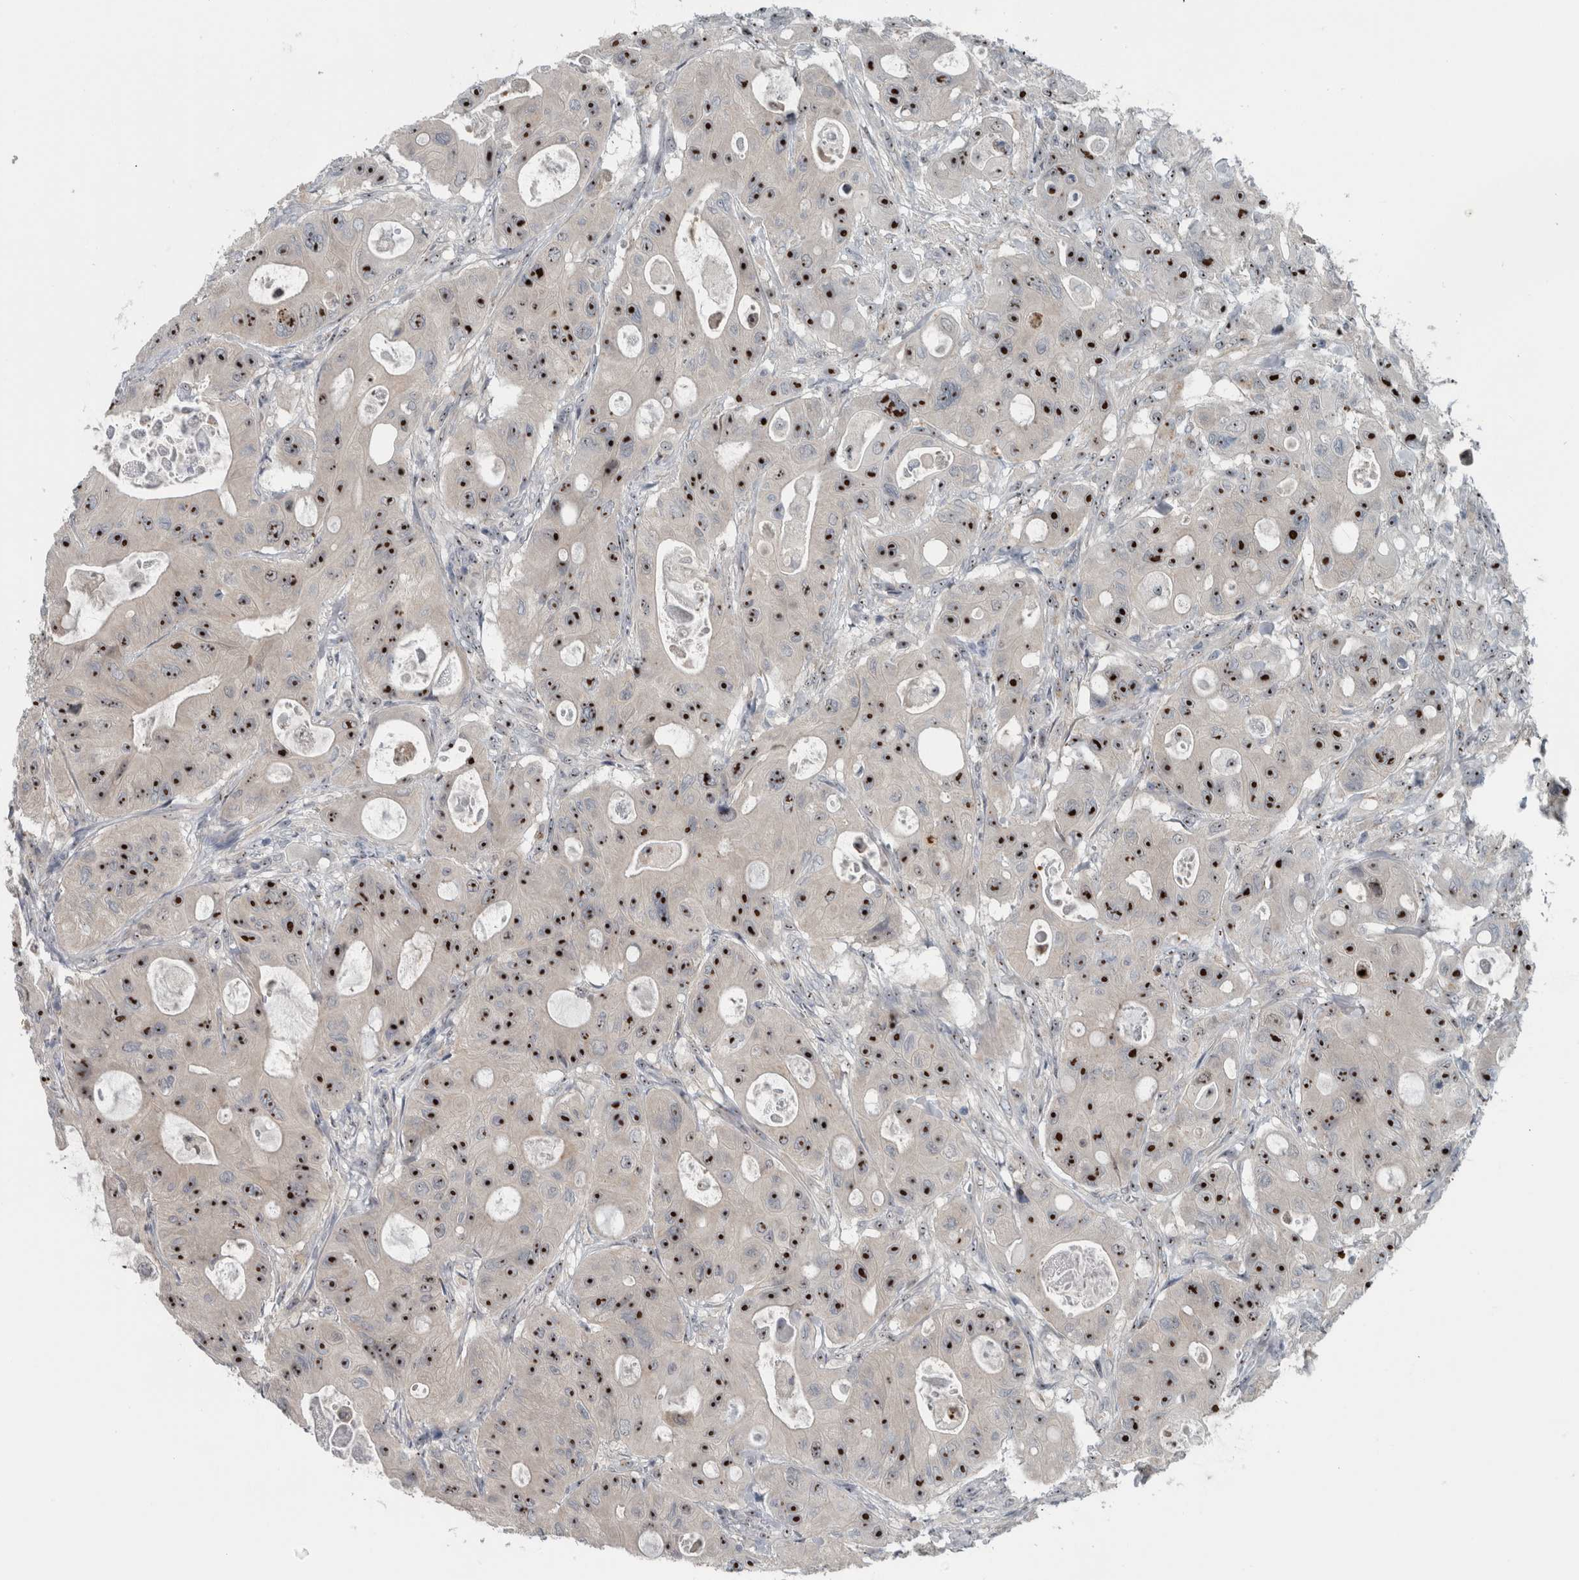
{"staining": {"intensity": "strong", "quantity": ">75%", "location": "nuclear"}, "tissue": "colorectal cancer", "cell_type": "Tumor cells", "image_type": "cancer", "snomed": [{"axis": "morphology", "description": "Adenocarcinoma, NOS"}, {"axis": "topography", "description": "Colon"}], "caption": "This histopathology image exhibits immunohistochemistry (IHC) staining of colorectal cancer (adenocarcinoma), with high strong nuclear expression in approximately >75% of tumor cells.", "gene": "UTP6", "patient": {"sex": "female", "age": 46}}